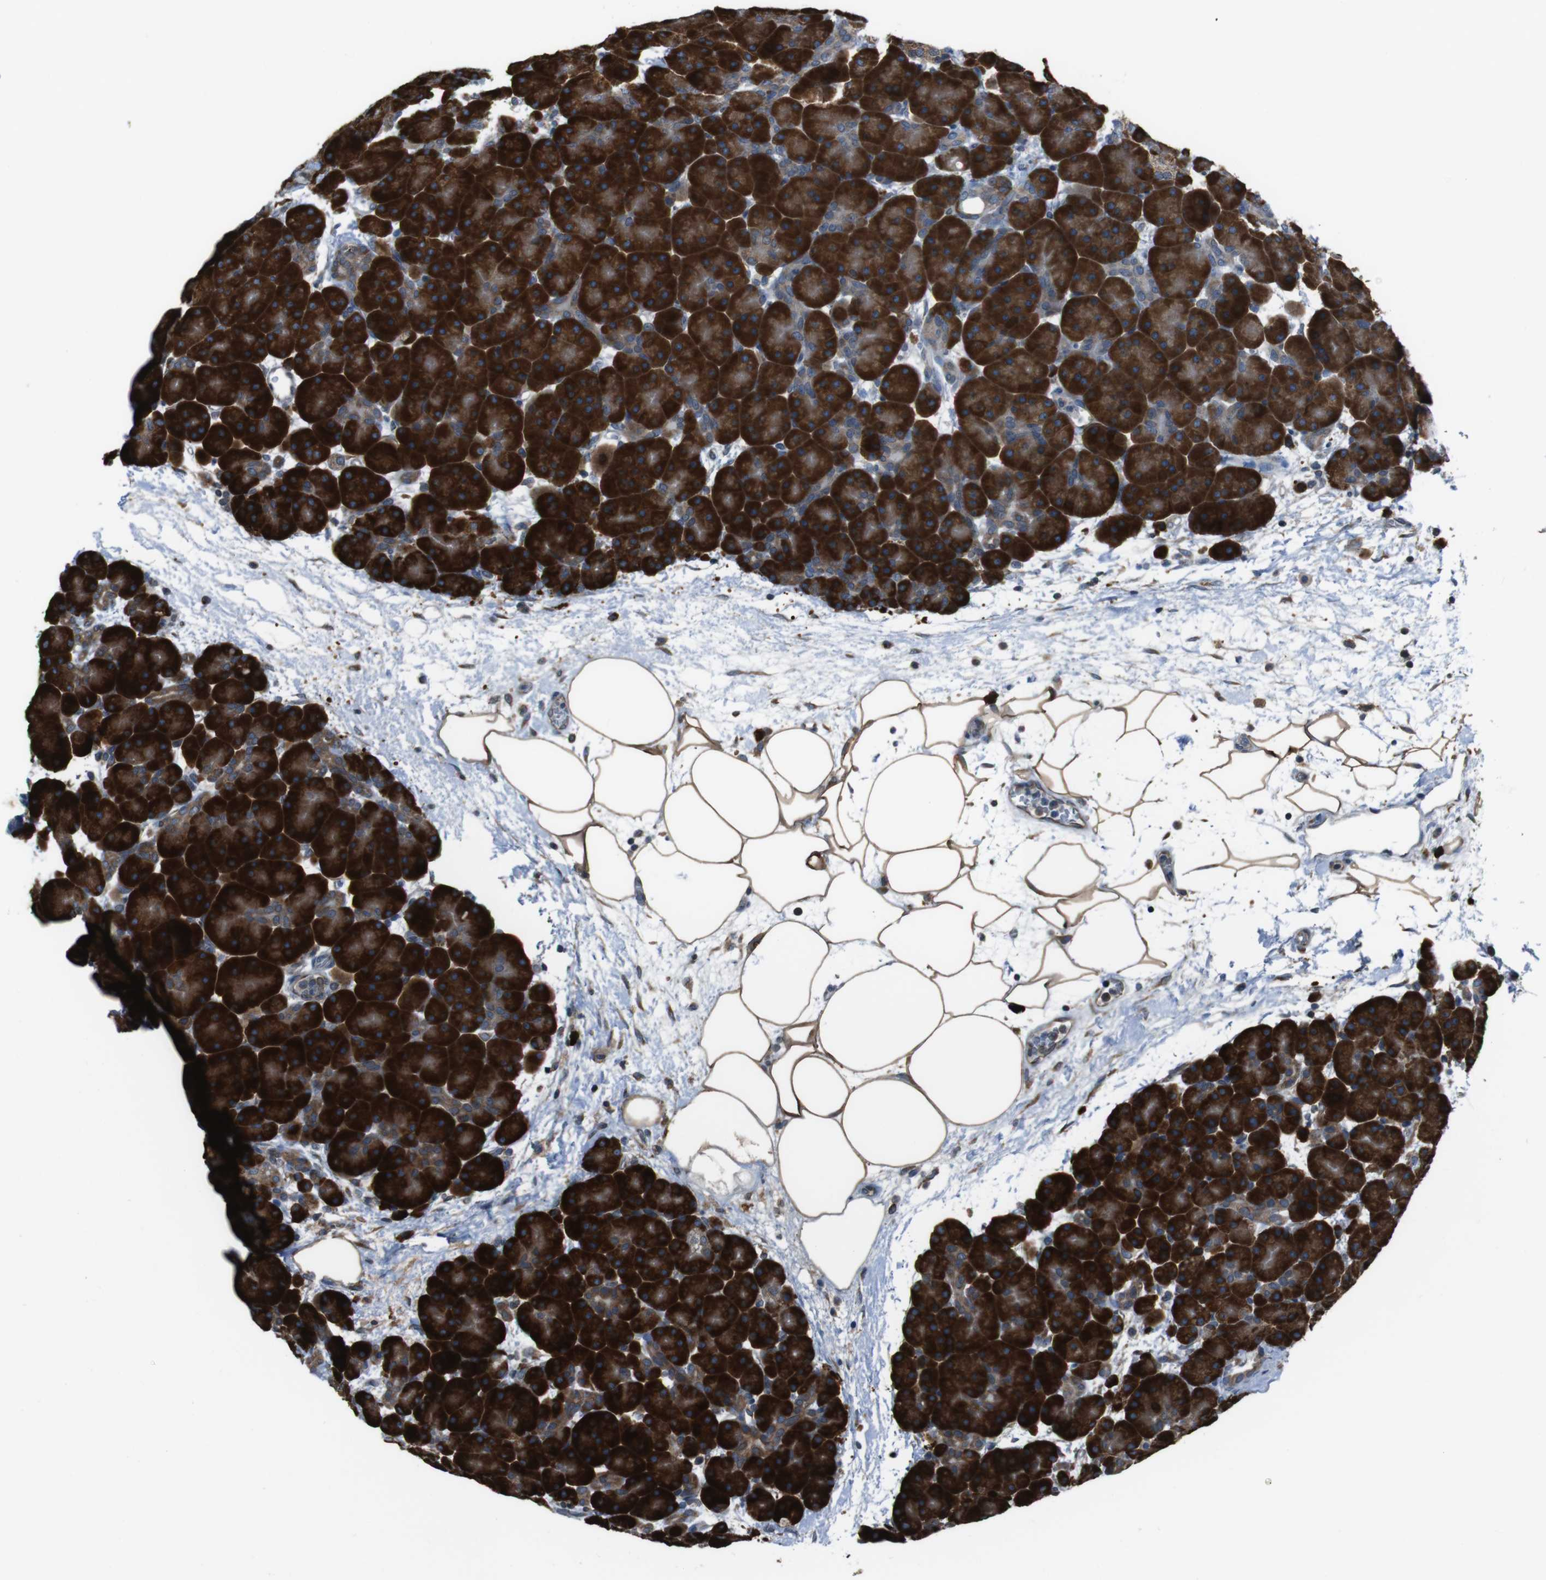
{"staining": {"intensity": "strong", "quantity": ">75%", "location": "cytoplasmic/membranous"}, "tissue": "pancreas", "cell_type": "Exocrine glandular cells", "image_type": "normal", "snomed": [{"axis": "morphology", "description": "Normal tissue, NOS"}, {"axis": "topography", "description": "Pancreas"}], "caption": "Benign pancreas demonstrates strong cytoplasmic/membranous positivity in approximately >75% of exocrine glandular cells (DAB IHC, brown staining for protein, blue staining for nuclei)..", "gene": "SSR3", "patient": {"sex": "male", "age": 66}}